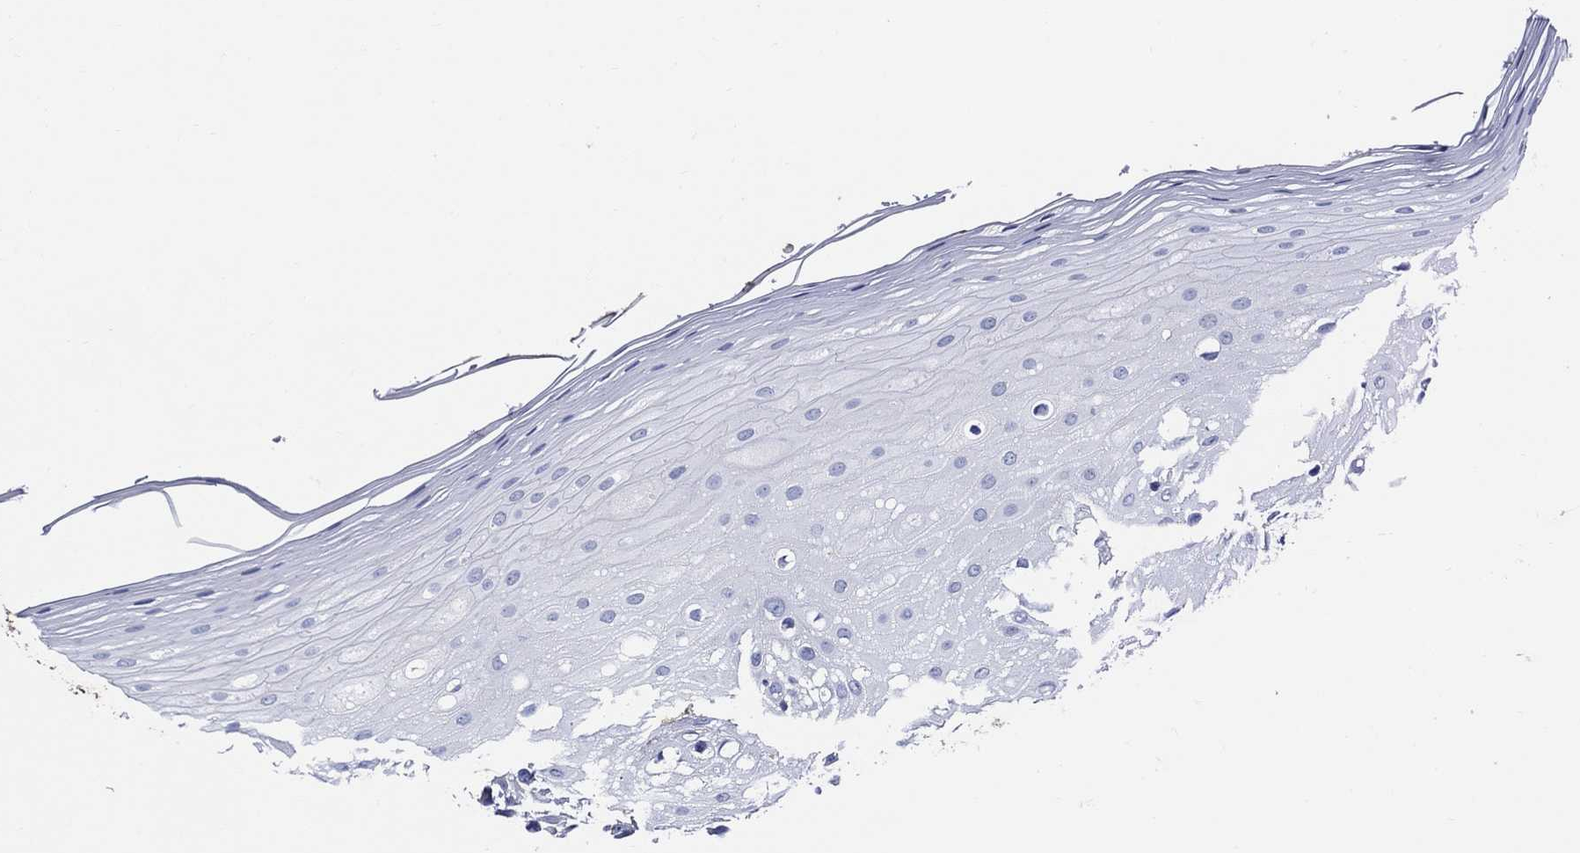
{"staining": {"intensity": "negative", "quantity": "none", "location": "none"}, "tissue": "oral mucosa", "cell_type": "Squamous epithelial cells", "image_type": "normal", "snomed": [{"axis": "morphology", "description": "Normal tissue, NOS"}, {"axis": "morphology", "description": "Squamous cell carcinoma, NOS"}, {"axis": "topography", "description": "Oral tissue"}, {"axis": "topography", "description": "Head-Neck"}], "caption": "Oral mucosa stained for a protein using immunohistochemistry (IHC) exhibits no positivity squamous epithelial cells.", "gene": "SKOR1", "patient": {"sex": "female", "age": 75}}